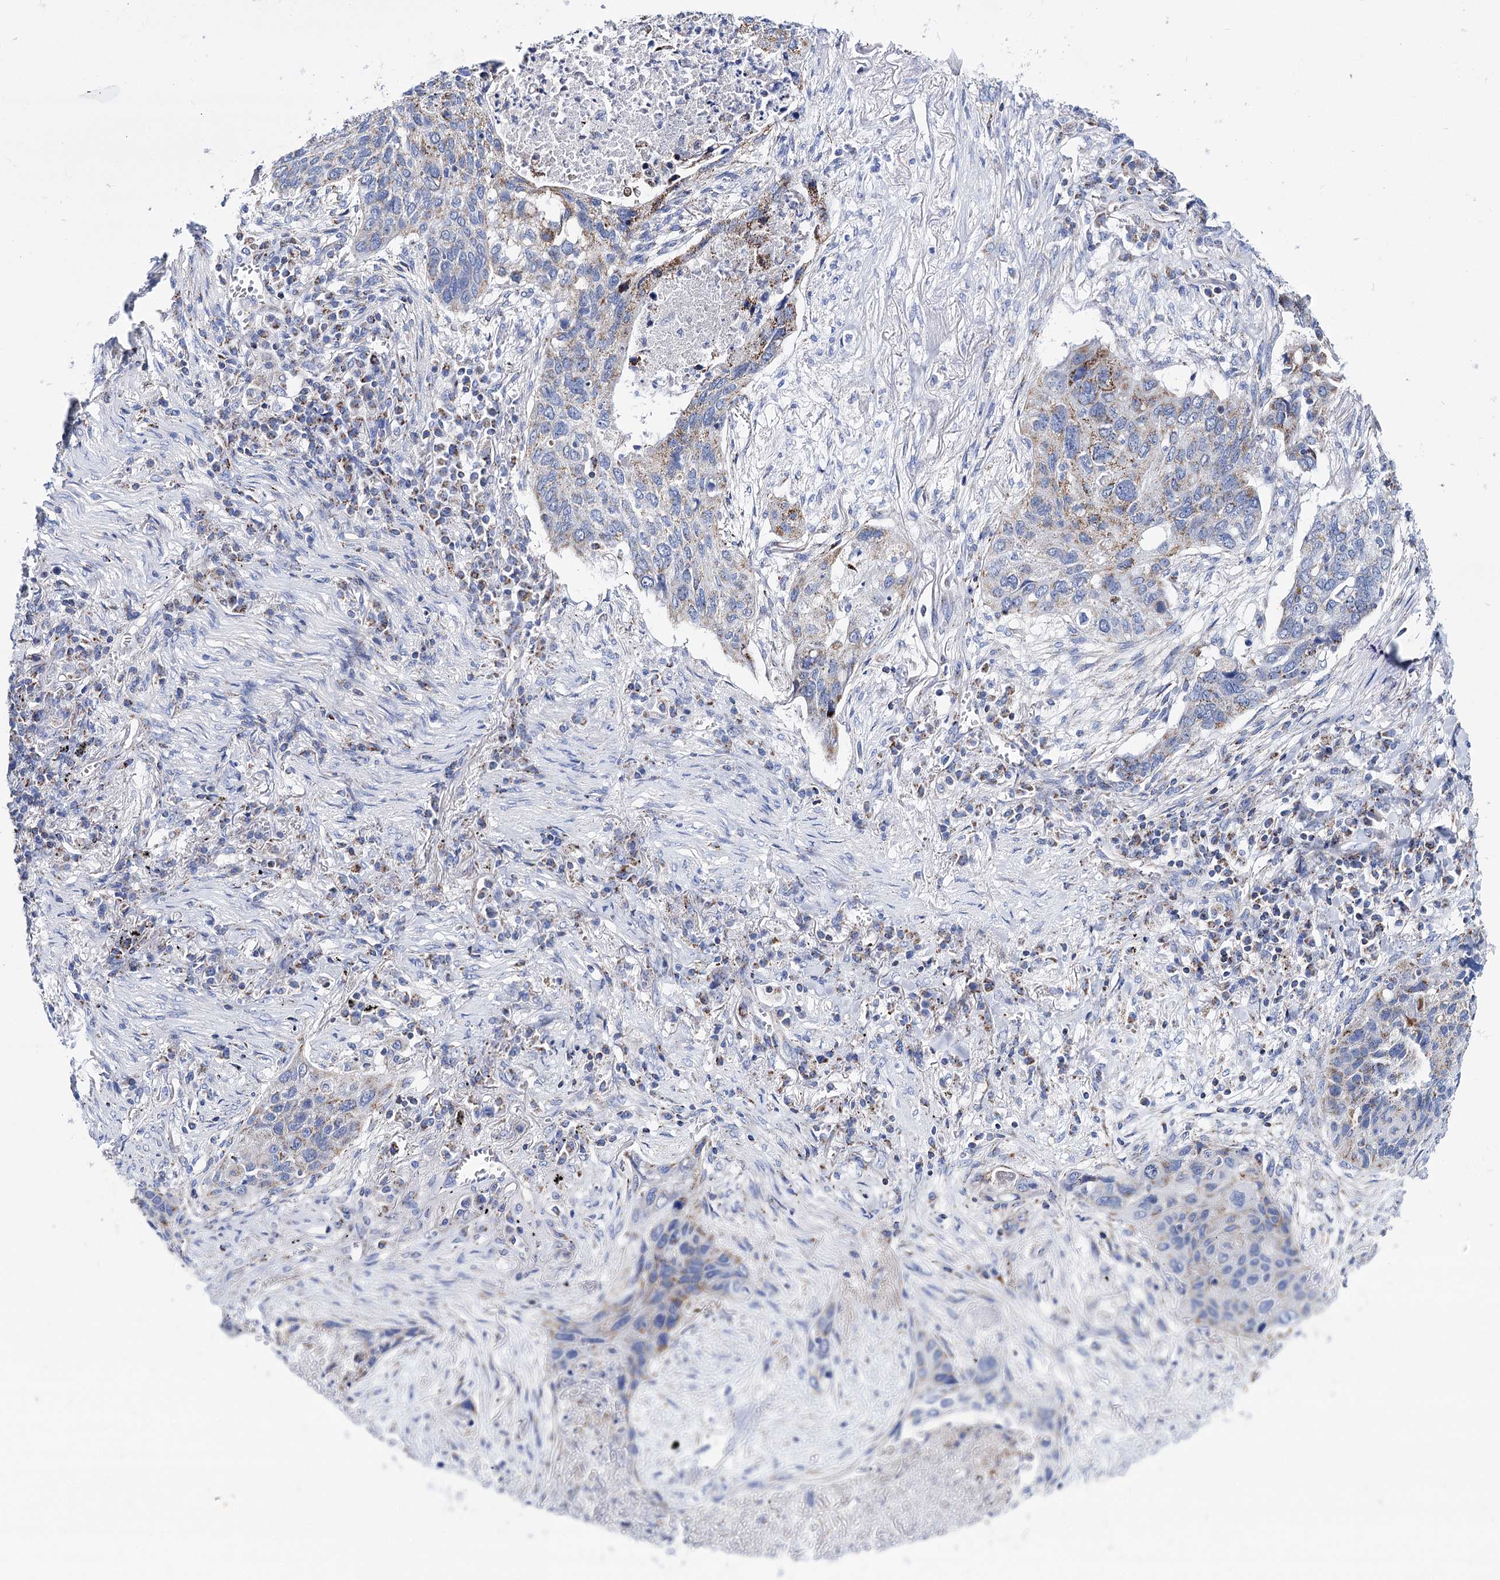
{"staining": {"intensity": "moderate", "quantity": "<25%", "location": "cytoplasmic/membranous"}, "tissue": "lung cancer", "cell_type": "Tumor cells", "image_type": "cancer", "snomed": [{"axis": "morphology", "description": "Squamous cell carcinoma, NOS"}, {"axis": "topography", "description": "Lung"}], "caption": "High-power microscopy captured an immunohistochemistry (IHC) histopathology image of lung squamous cell carcinoma, revealing moderate cytoplasmic/membranous positivity in approximately <25% of tumor cells.", "gene": "UBASH3B", "patient": {"sex": "female", "age": 63}}